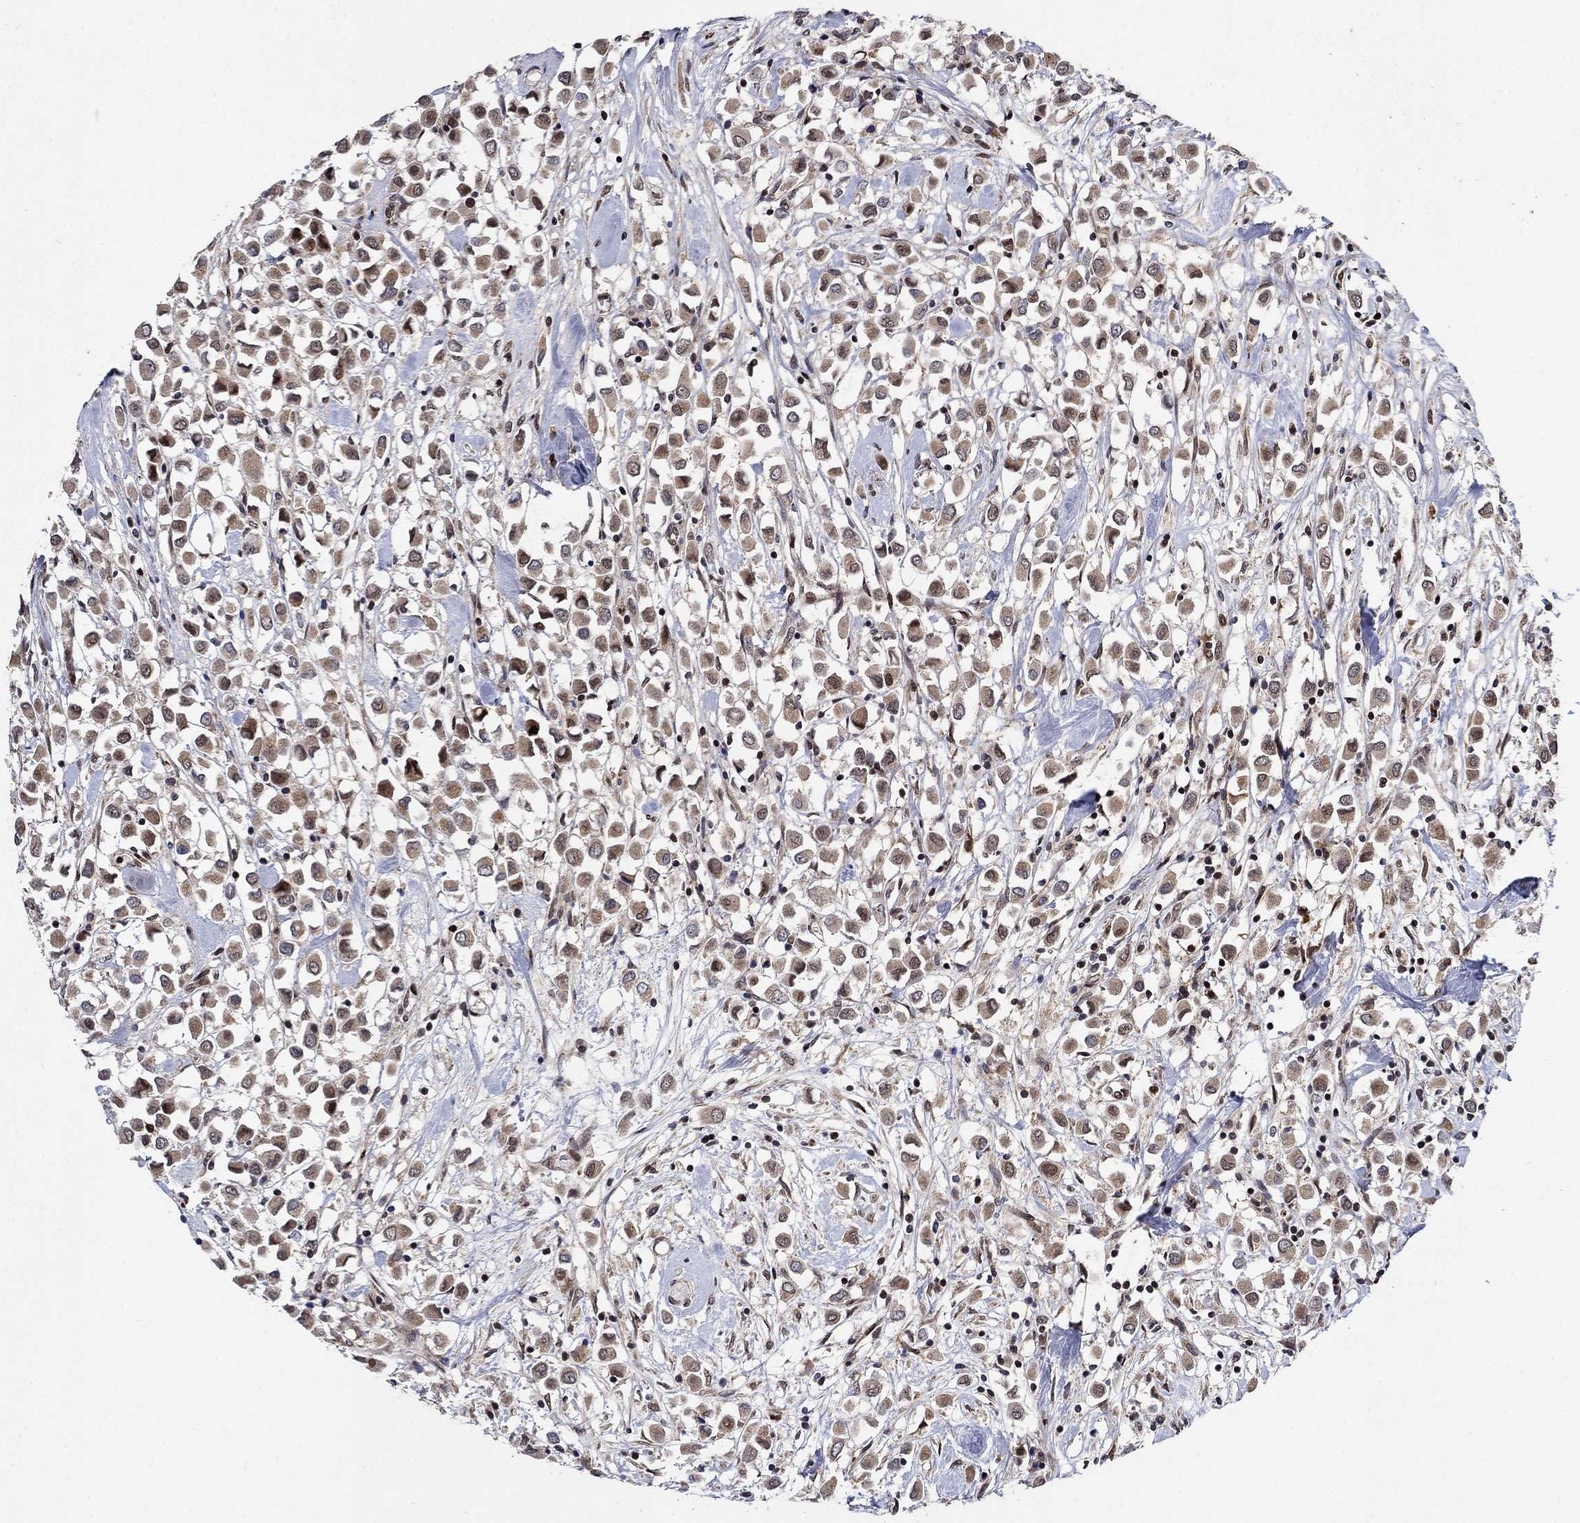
{"staining": {"intensity": "strong", "quantity": "<25%", "location": "cytoplasmic/membranous,nuclear"}, "tissue": "breast cancer", "cell_type": "Tumor cells", "image_type": "cancer", "snomed": [{"axis": "morphology", "description": "Duct carcinoma"}, {"axis": "topography", "description": "Breast"}], "caption": "Breast cancer tissue demonstrates strong cytoplasmic/membranous and nuclear positivity in approximately <25% of tumor cells, visualized by immunohistochemistry. (IHC, brightfield microscopy, high magnification).", "gene": "PRICKLE4", "patient": {"sex": "female", "age": 61}}